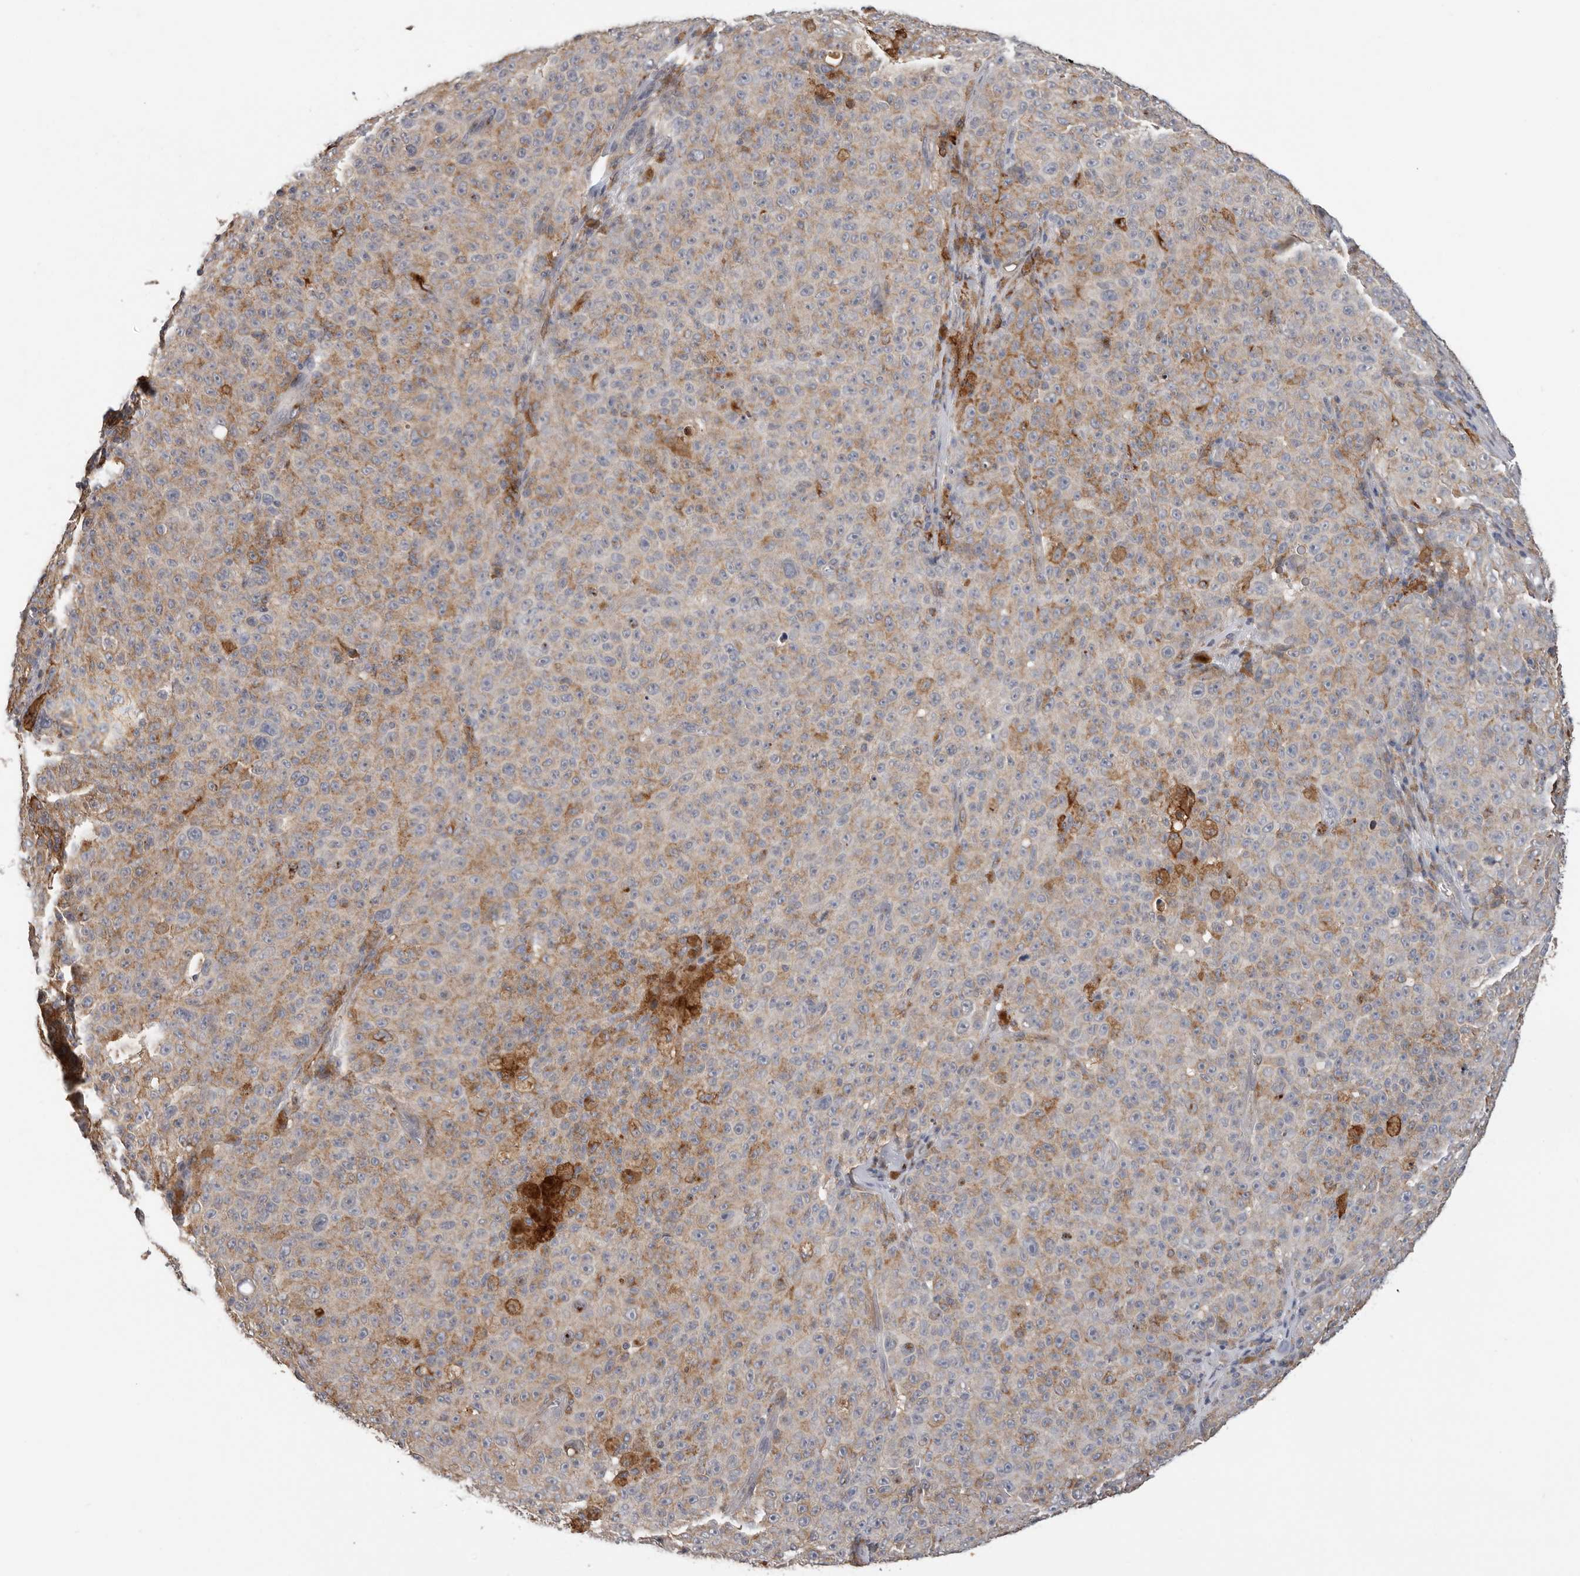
{"staining": {"intensity": "moderate", "quantity": "25%-75%", "location": "cytoplasmic/membranous"}, "tissue": "melanoma", "cell_type": "Tumor cells", "image_type": "cancer", "snomed": [{"axis": "morphology", "description": "Malignant melanoma, NOS"}, {"axis": "topography", "description": "Skin"}], "caption": "An image of human melanoma stained for a protein shows moderate cytoplasmic/membranous brown staining in tumor cells.", "gene": "TFRC", "patient": {"sex": "female", "age": 82}}